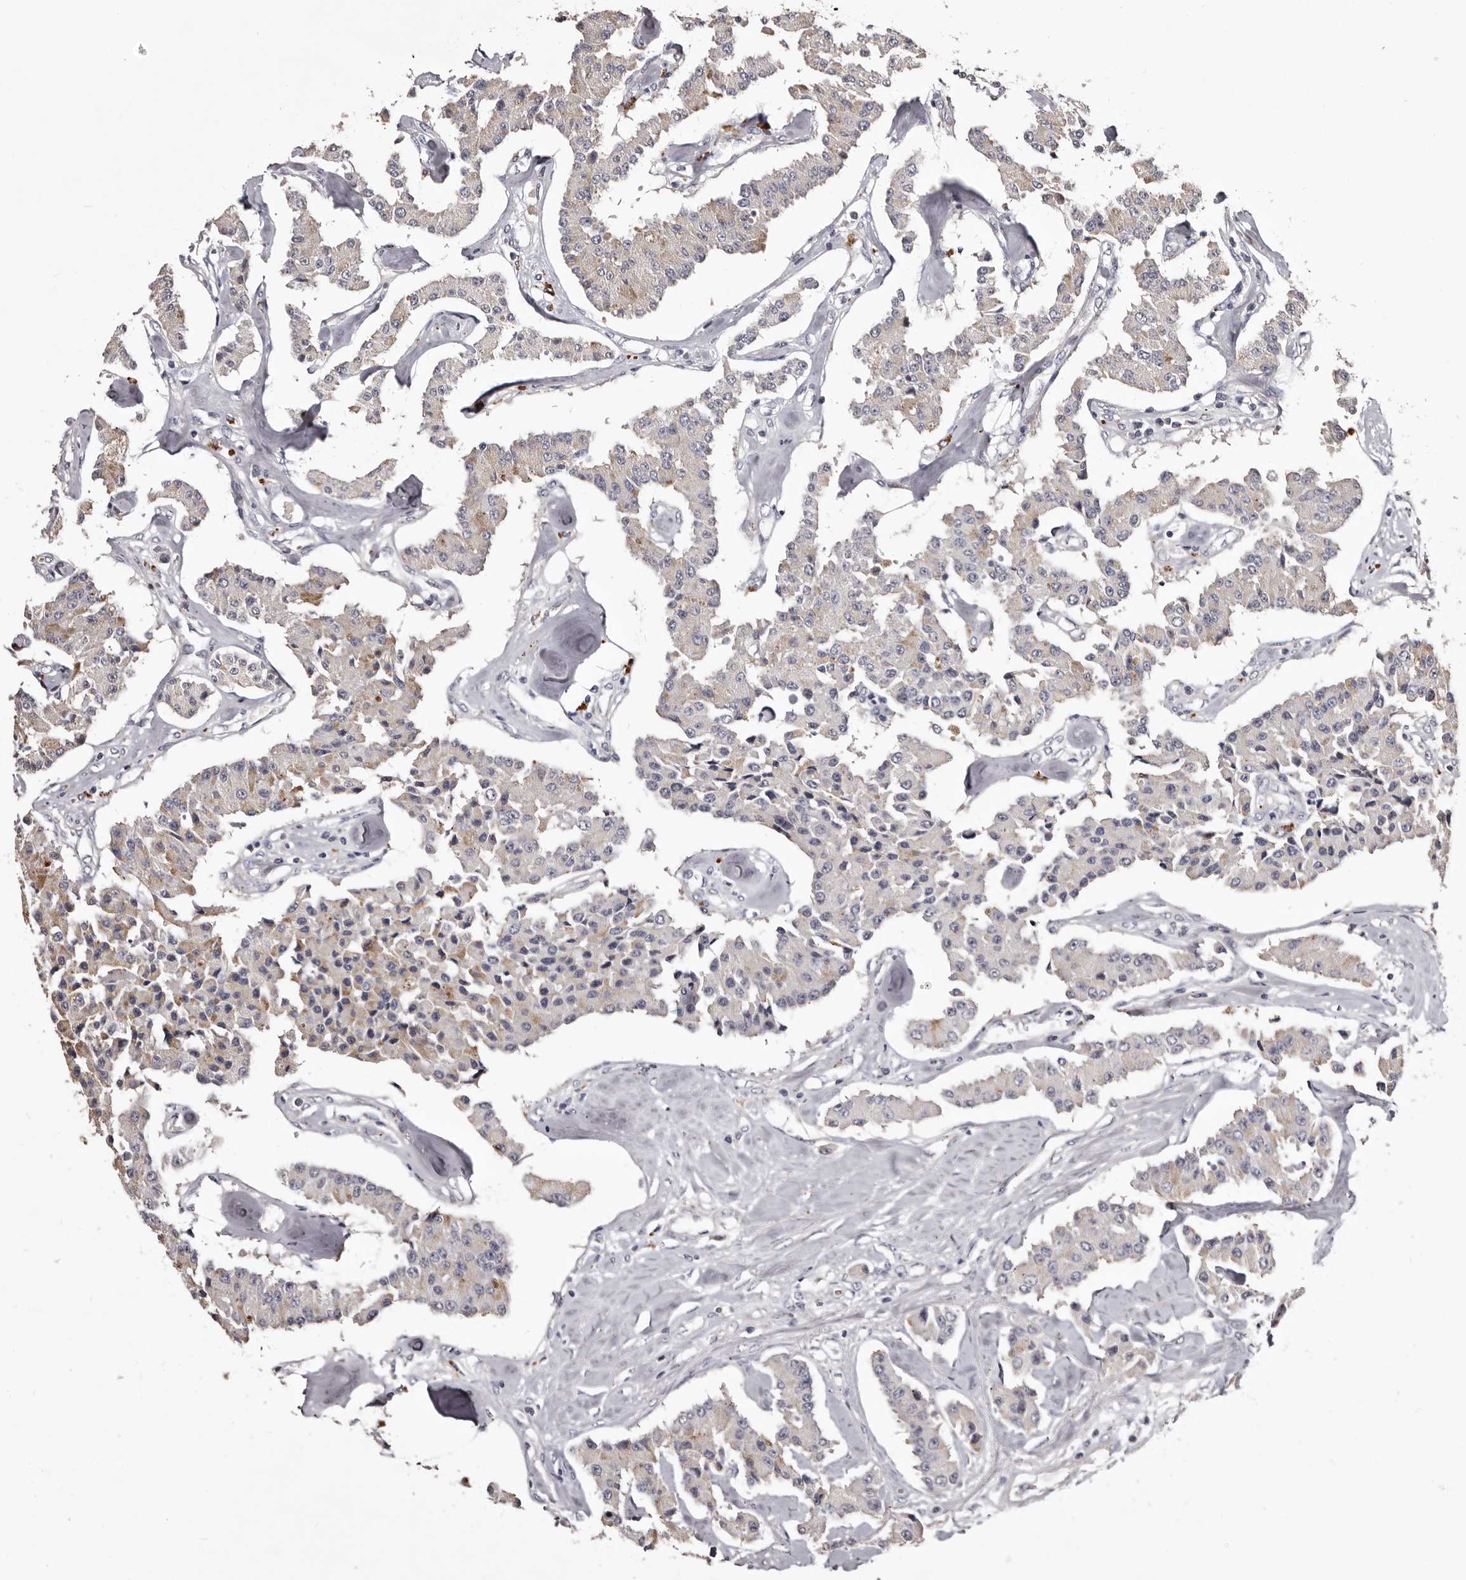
{"staining": {"intensity": "moderate", "quantity": "<25%", "location": "cytoplasmic/membranous"}, "tissue": "carcinoid", "cell_type": "Tumor cells", "image_type": "cancer", "snomed": [{"axis": "morphology", "description": "Carcinoid, malignant, NOS"}, {"axis": "topography", "description": "Pancreas"}], "caption": "The immunohistochemical stain highlights moderate cytoplasmic/membranous positivity in tumor cells of carcinoid tissue.", "gene": "SLC10A4", "patient": {"sex": "male", "age": 41}}